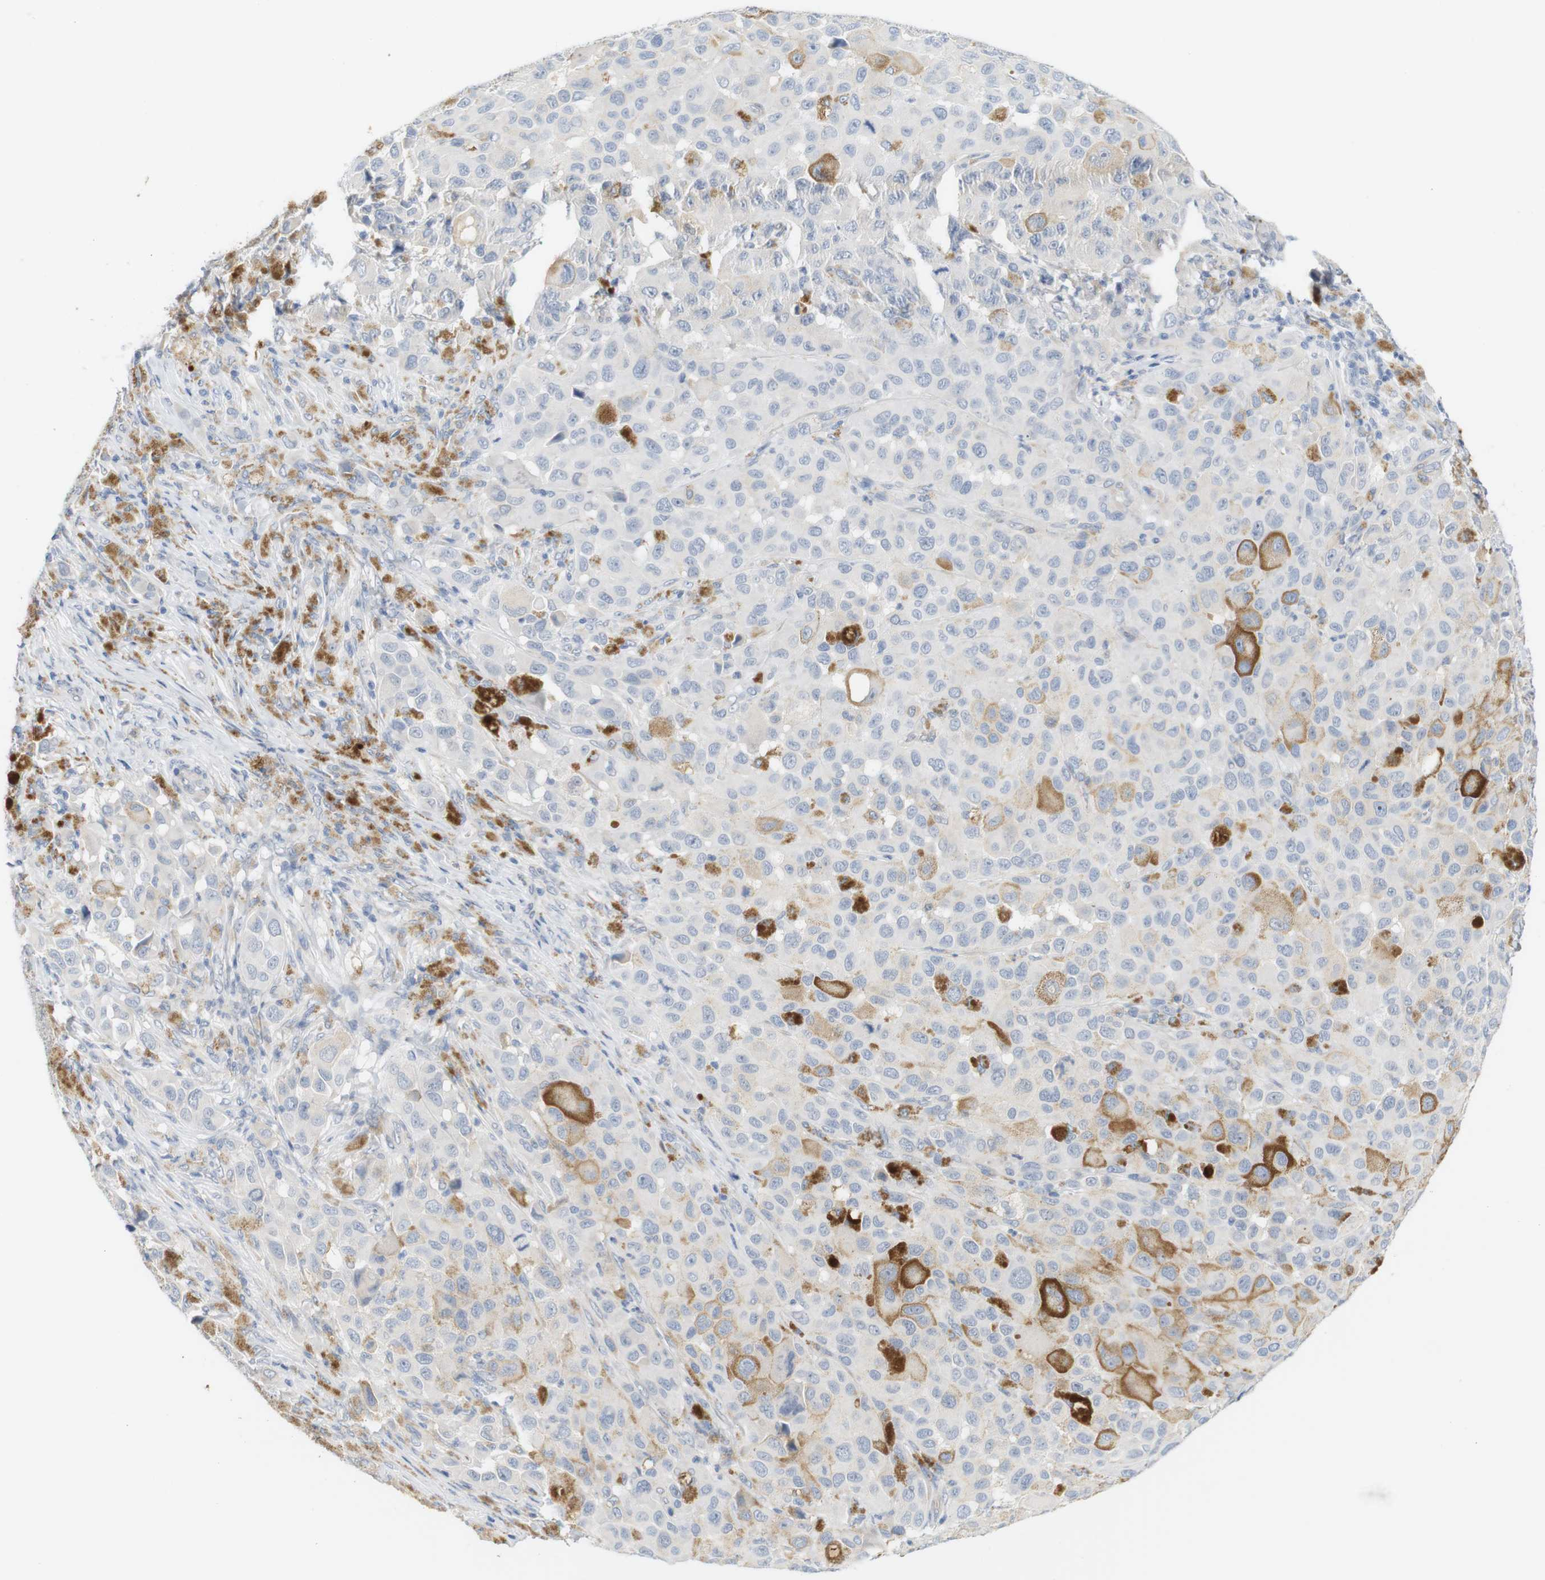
{"staining": {"intensity": "negative", "quantity": "none", "location": "none"}, "tissue": "melanoma", "cell_type": "Tumor cells", "image_type": "cancer", "snomed": [{"axis": "morphology", "description": "Malignant melanoma, NOS"}, {"axis": "topography", "description": "Skin"}], "caption": "IHC micrograph of neoplastic tissue: human melanoma stained with DAB shows no significant protein positivity in tumor cells.", "gene": "RGS9", "patient": {"sex": "male", "age": 96}}